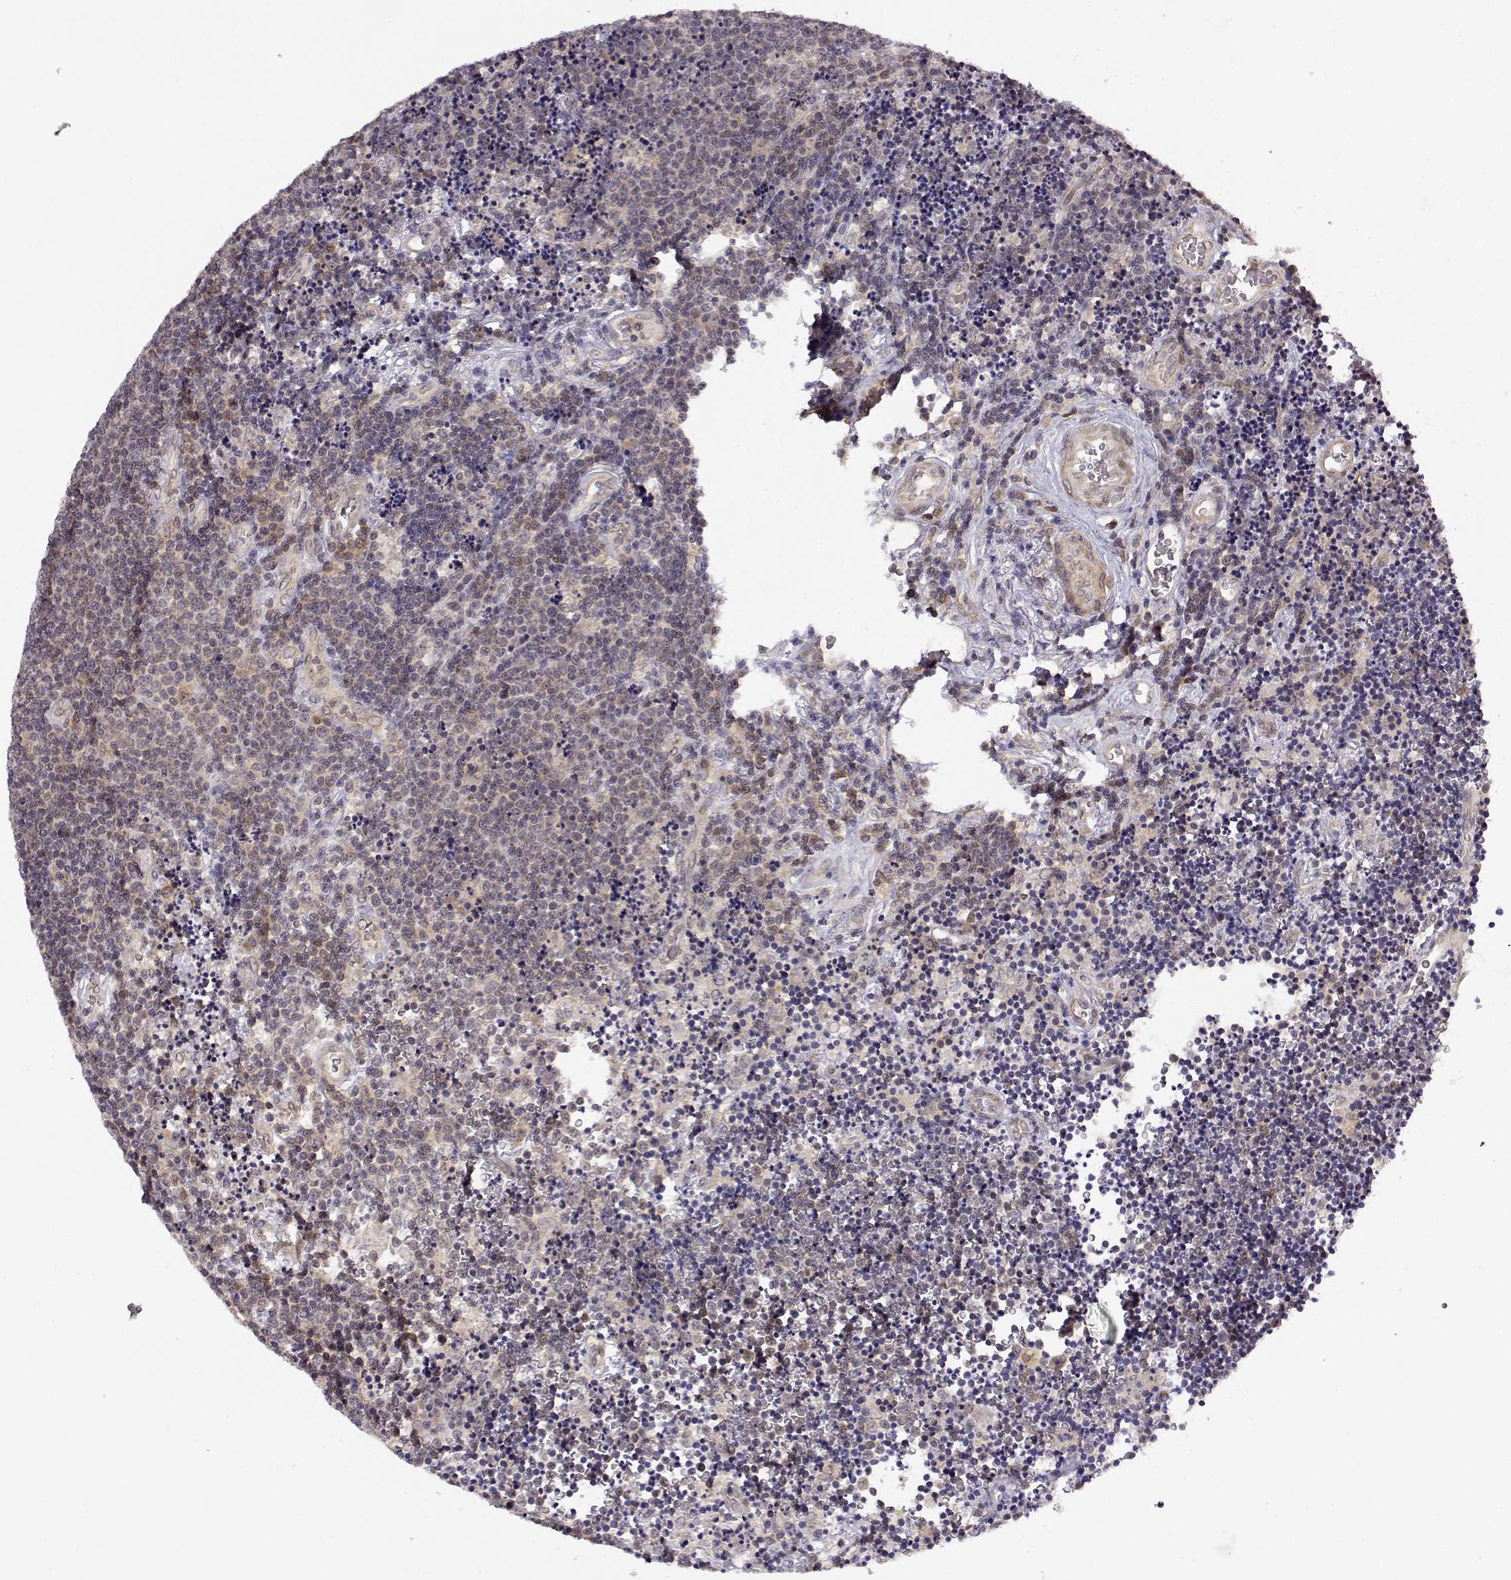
{"staining": {"intensity": "weak", "quantity": ">75%", "location": "cytoplasmic/membranous"}, "tissue": "lymphoma", "cell_type": "Tumor cells", "image_type": "cancer", "snomed": [{"axis": "morphology", "description": "Malignant lymphoma, non-Hodgkin's type, Low grade"}, {"axis": "topography", "description": "Brain"}], "caption": "A brown stain highlights weak cytoplasmic/membranous positivity of a protein in human malignant lymphoma, non-Hodgkin's type (low-grade) tumor cells. Immunohistochemistry stains the protein in brown and the nuclei are stained blue.", "gene": "ERGIC2", "patient": {"sex": "female", "age": 66}}